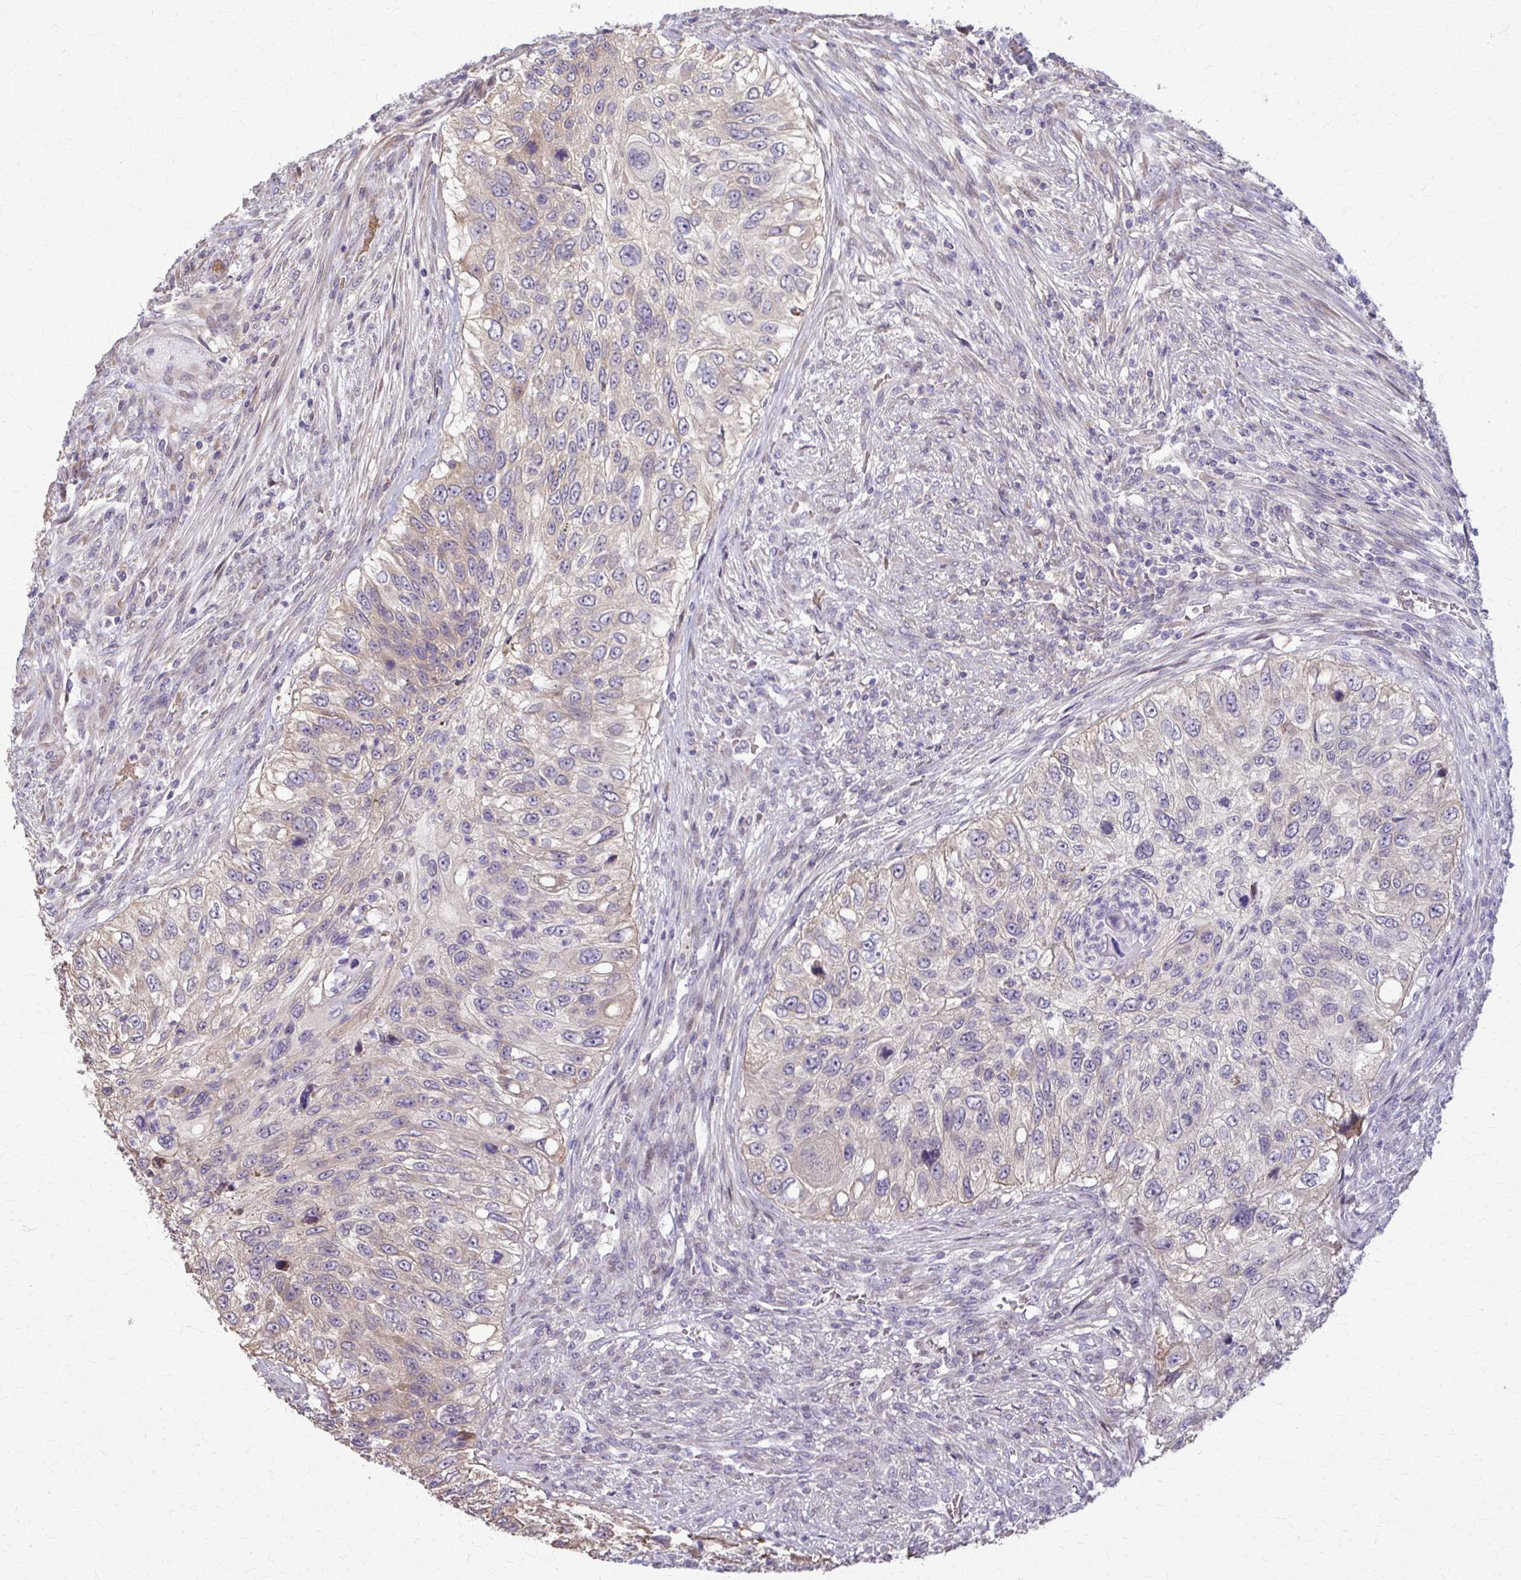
{"staining": {"intensity": "negative", "quantity": "none", "location": "none"}, "tissue": "urothelial cancer", "cell_type": "Tumor cells", "image_type": "cancer", "snomed": [{"axis": "morphology", "description": "Urothelial carcinoma, High grade"}, {"axis": "topography", "description": "Urinary bladder"}], "caption": "DAB immunohistochemical staining of human urothelial cancer exhibits no significant staining in tumor cells.", "gene": "ZNF34", "patient": {"sex": "female", "age": 60}}